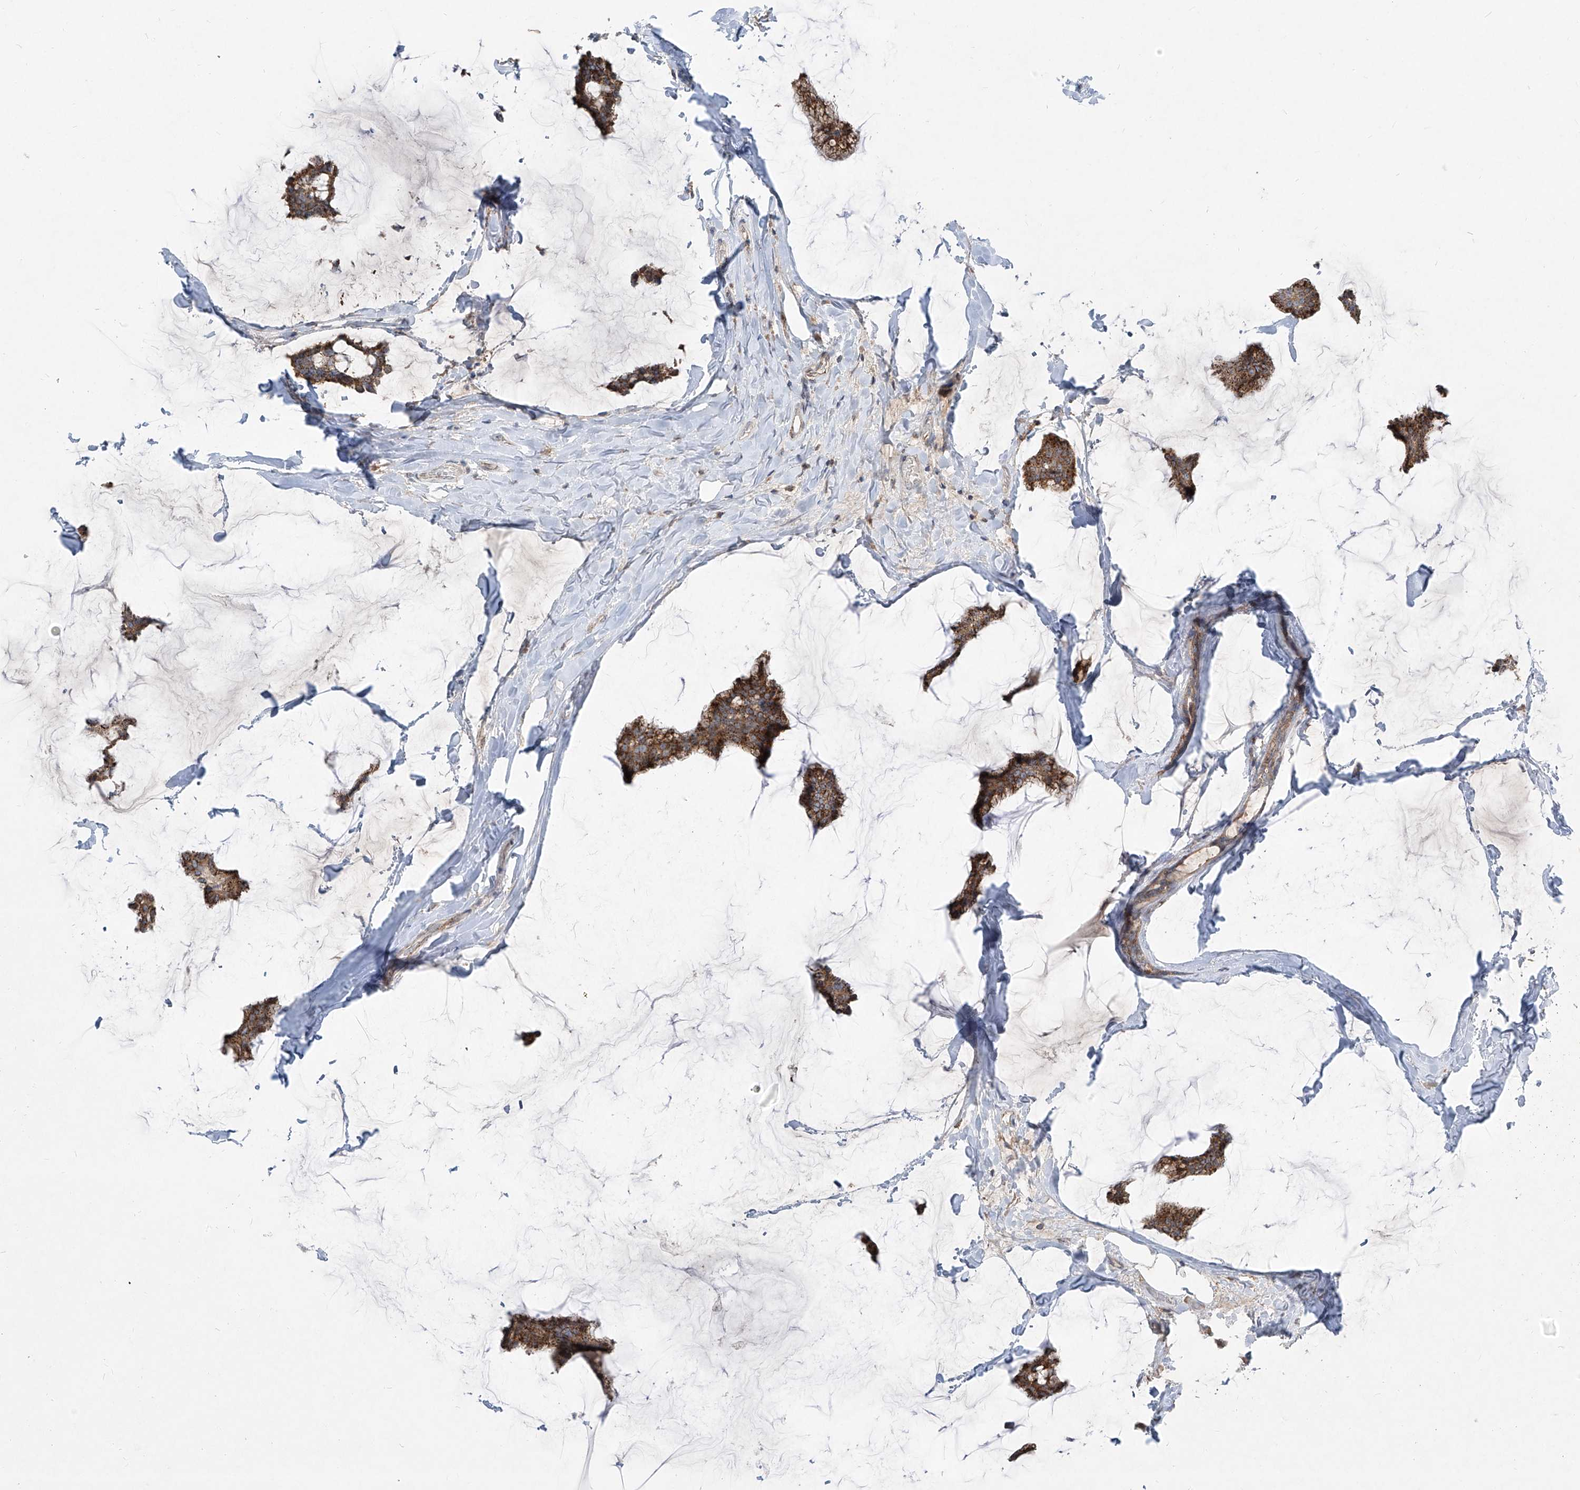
{"staining": {"intensity": "strong", "quantity": ">75%", "location": "cytoplasmic/membranous"}, "tissue": "breast cancer", "cell_type": "Tumor cells", "image_type": "cancer", "snomed": [{"axis": "morphology", "description": "Duct carcinoma"}, {"axis": "topography", "description": "Breast"}], "caption": "Immunohistochemical staining of breast cancer reveals high levels of strong cytoplasmic/membranous staining in approximately >75% of tumor cells.", "gene": "ABCD3", "patient": {"sex": "female", "age": 93}}